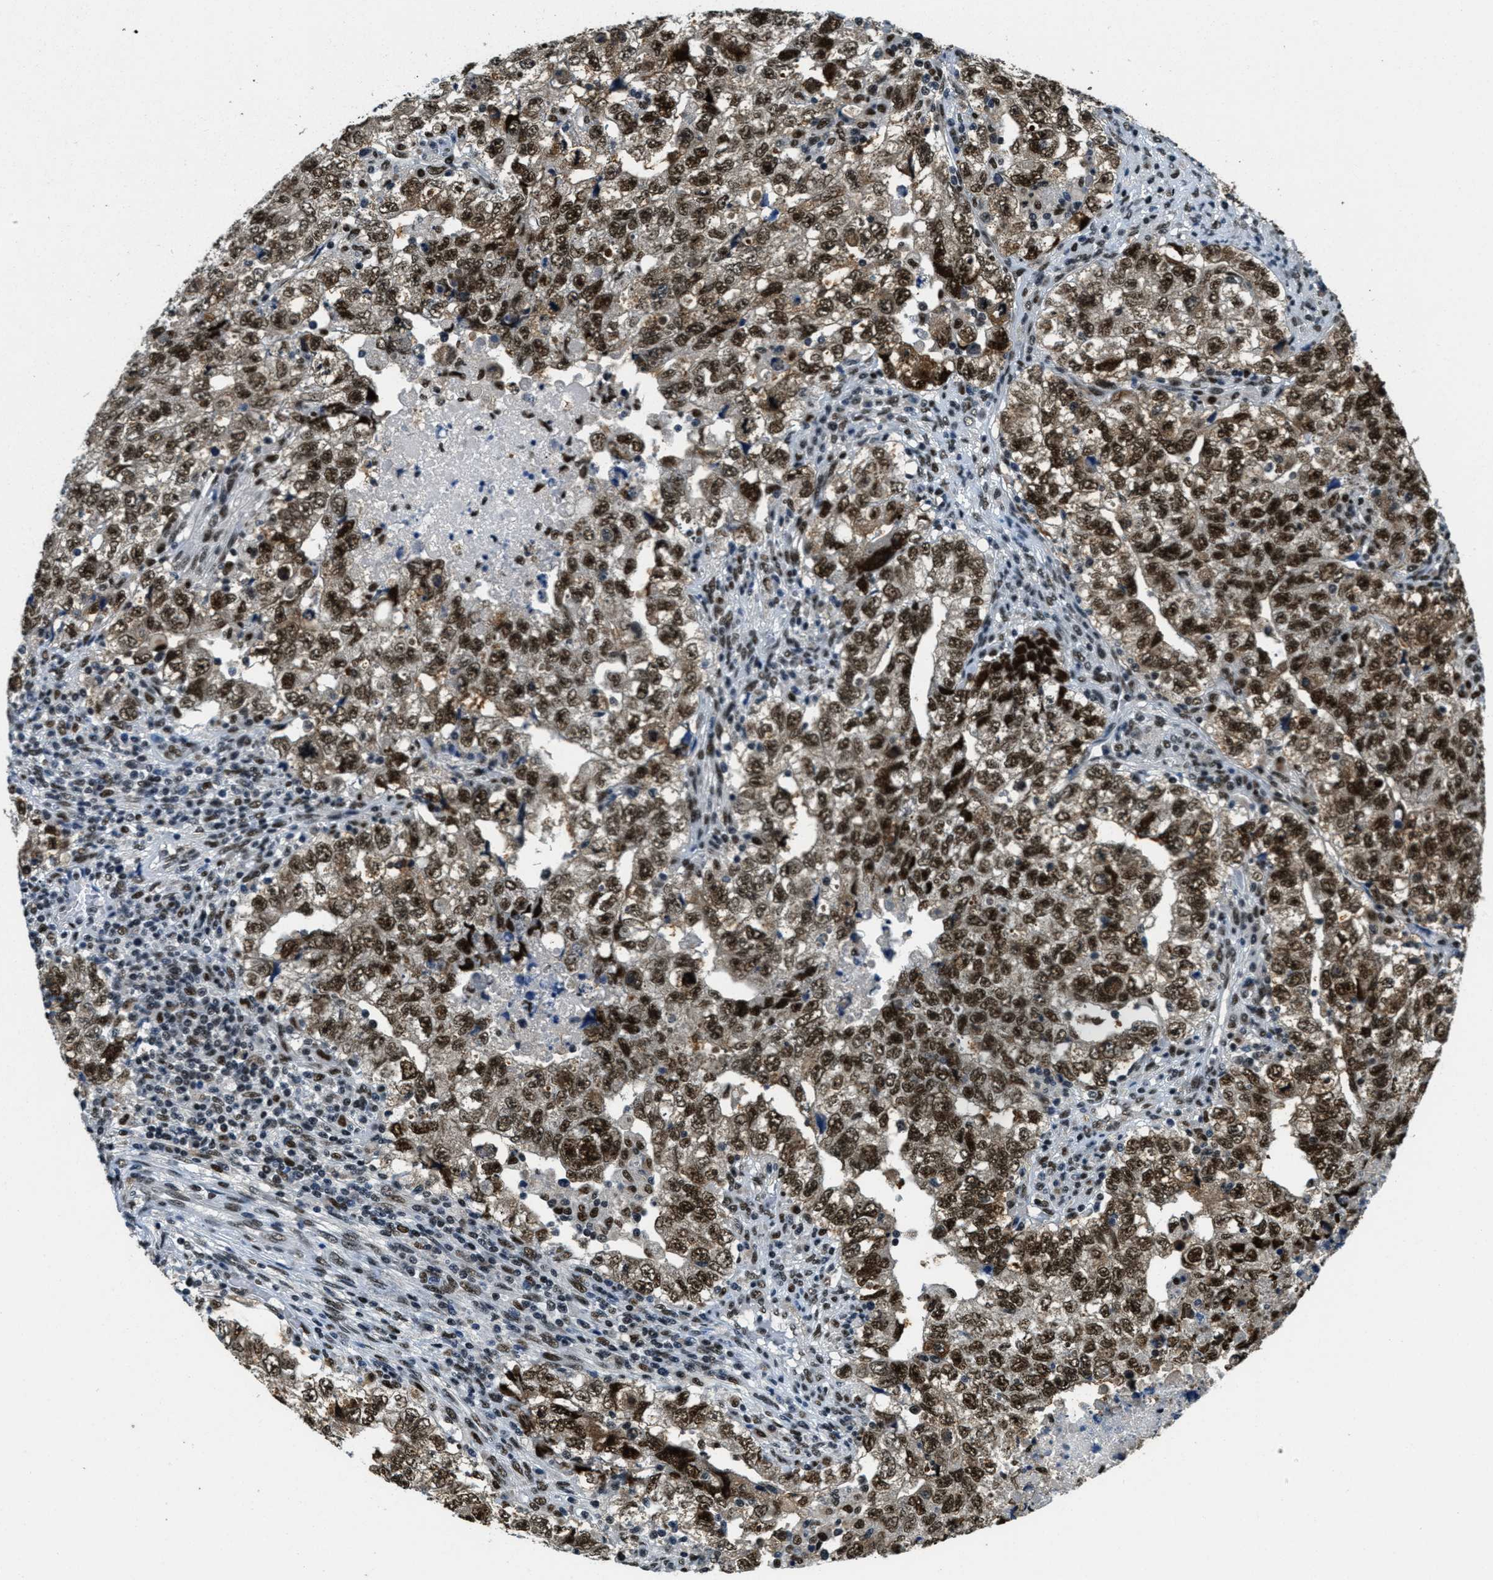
{"staining": {"intensity": "strong", "quantity": ">75%", "location": "nuclear"}, "tissue": "testis cancer", "cell_type": "Tumor cells", "image_type": "cancer", "snomed": [{"axis": "morphology", "description": "Carcinoma, Embryonal, NOS"}, {"axis": "topography", "description": "Testis"}], "caption": "Immunohistochemistry histopathology image of testis cancer stained for a protein (brown), which displays high levels of strong nuclear positivity in about >75% of tumor cells.", "gene": "SSB", "patient": {"sex": "male", "age": 36}}